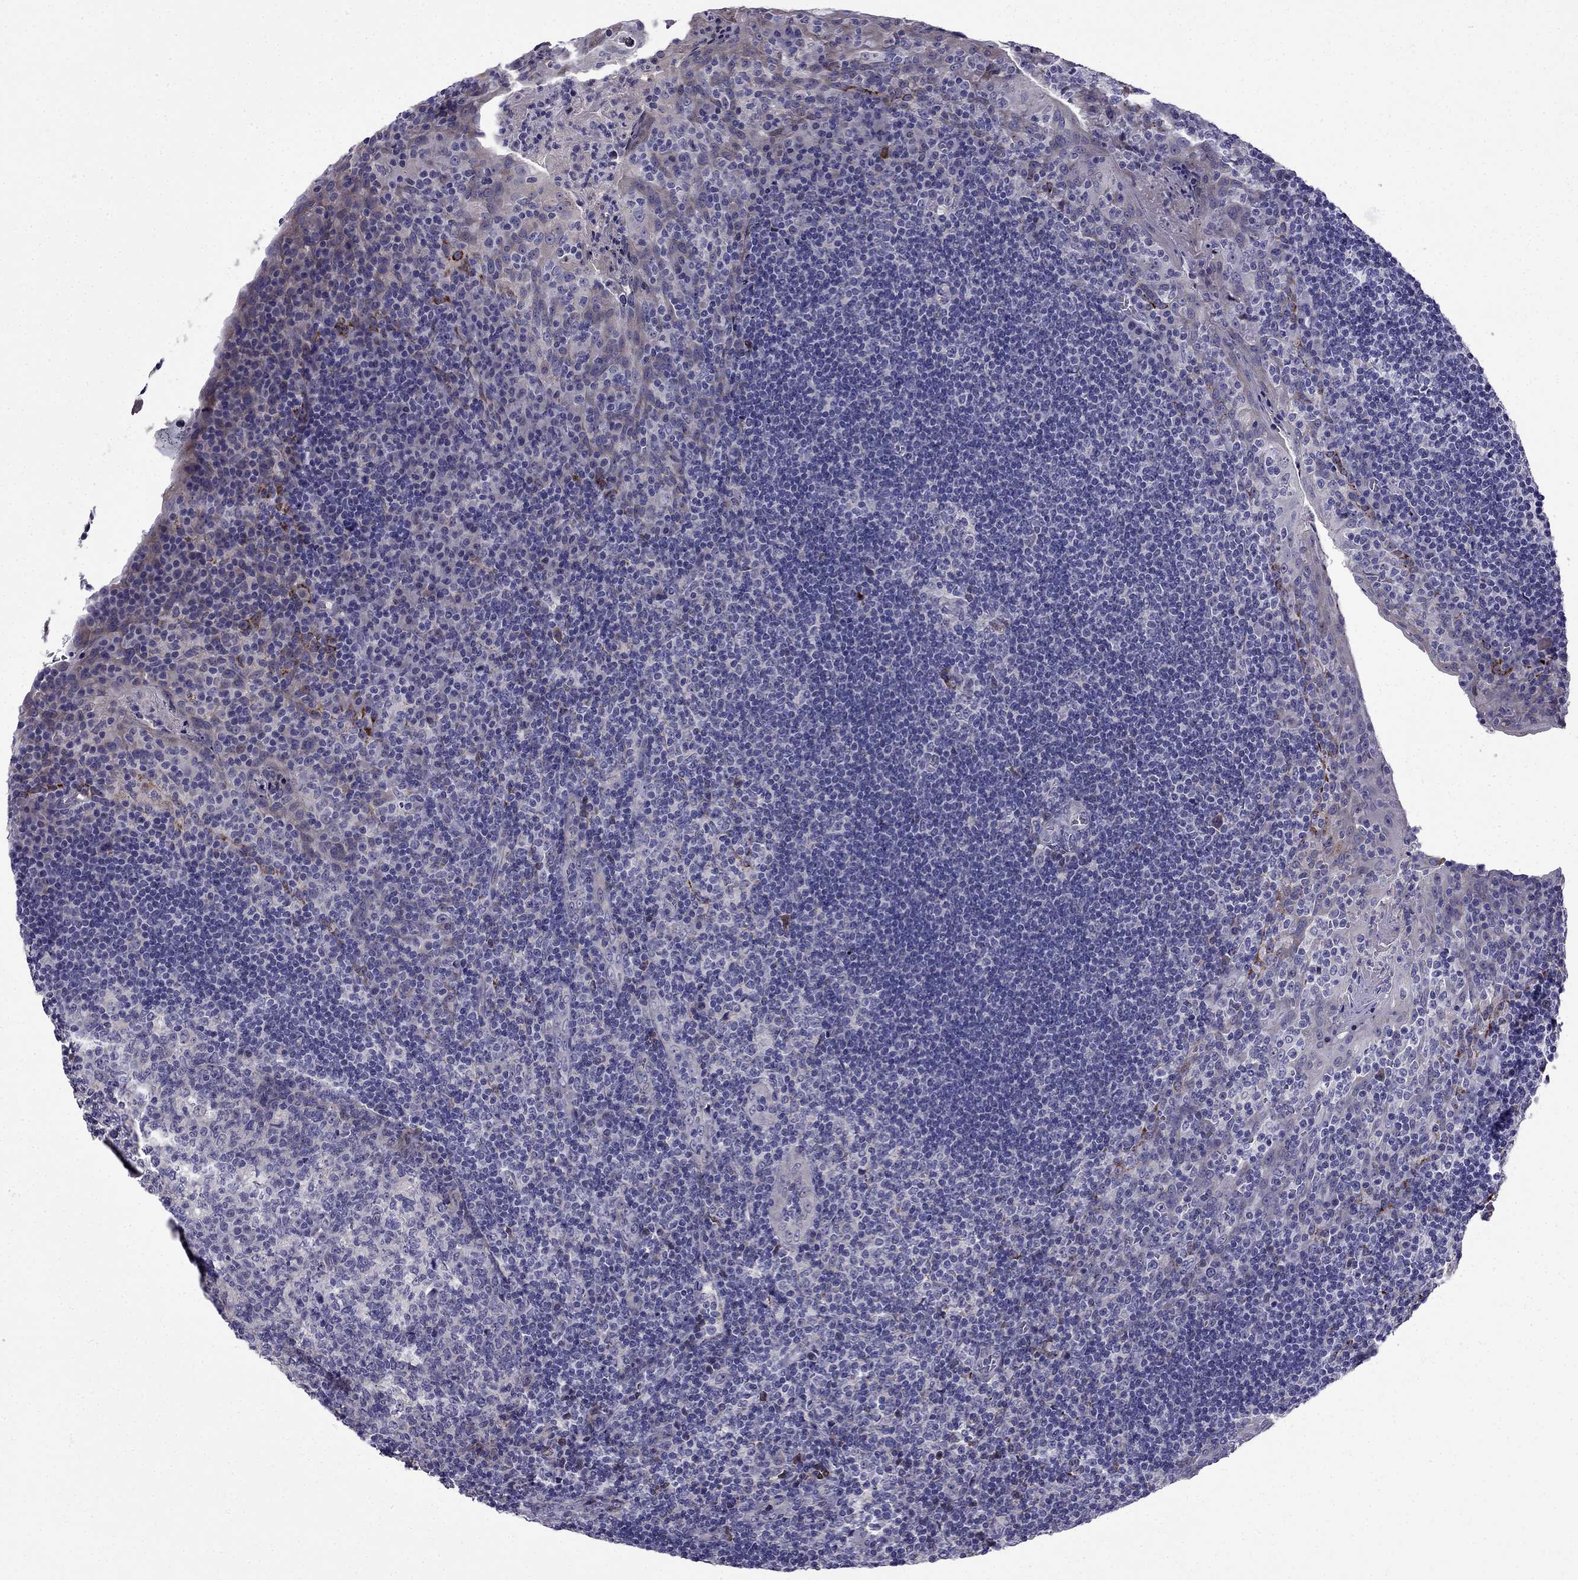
{"staining": {"intensity": "negative", "quantity": "none", "location": "none"}, "tissue": "tonsil", "cell_type": "Germinal center cells", "image_type": "normal", "snomed": [{"axis": "morphology", "description": "Normal tissue, NOS"}, {"axis": "topography", "description": "Tonsil"}], "caption": "This is an immunohistochemistry photomicrograph of unremarkable human tonsil. There is no expression in germinal center cells.", "gene": "PI16", "patient": {"sex": "male", "age": 17}}